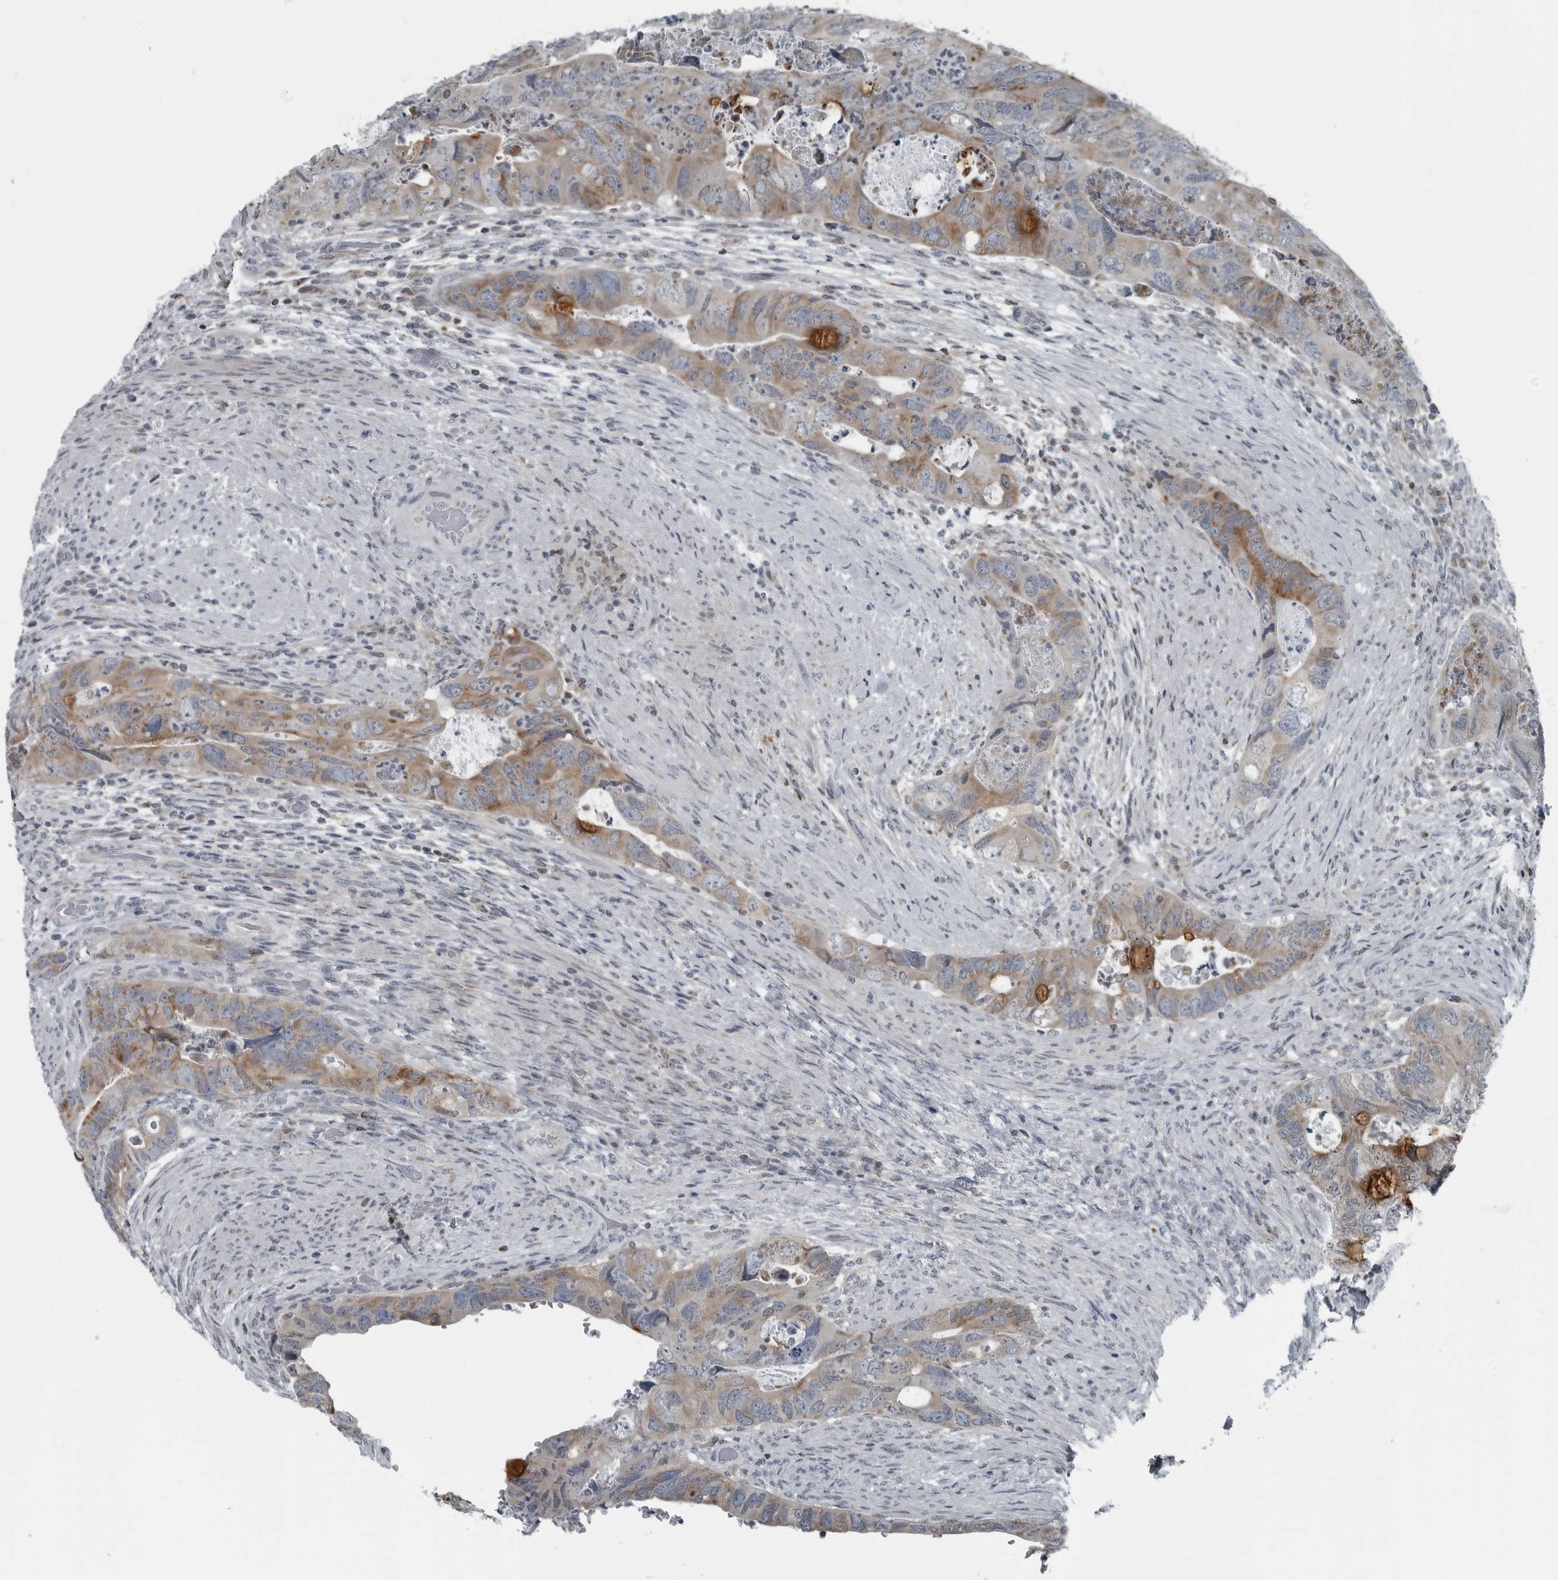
{"staining": {"intensity": "moderate", "quantity": "25%-75%", "location": "cytoplasmic/membranous"}, "tissue": "colorectal cancer", "cell_type": "Tumor cells", "image_type": "cancer", "snomed": [{"axis": "morphology", "description": "Adenocarcinoma, NOS"}, {"axis": "topography", "description": "Rectum"}], "caption": "Immunohistochemical staining of human colorectal cancer displays medium levels of moderate cytoplasmic/membranous protein positivity in about 25%-75% of tumor cells.", "gene": "GAK", "patient": {"sex": "male", "age": 63}}